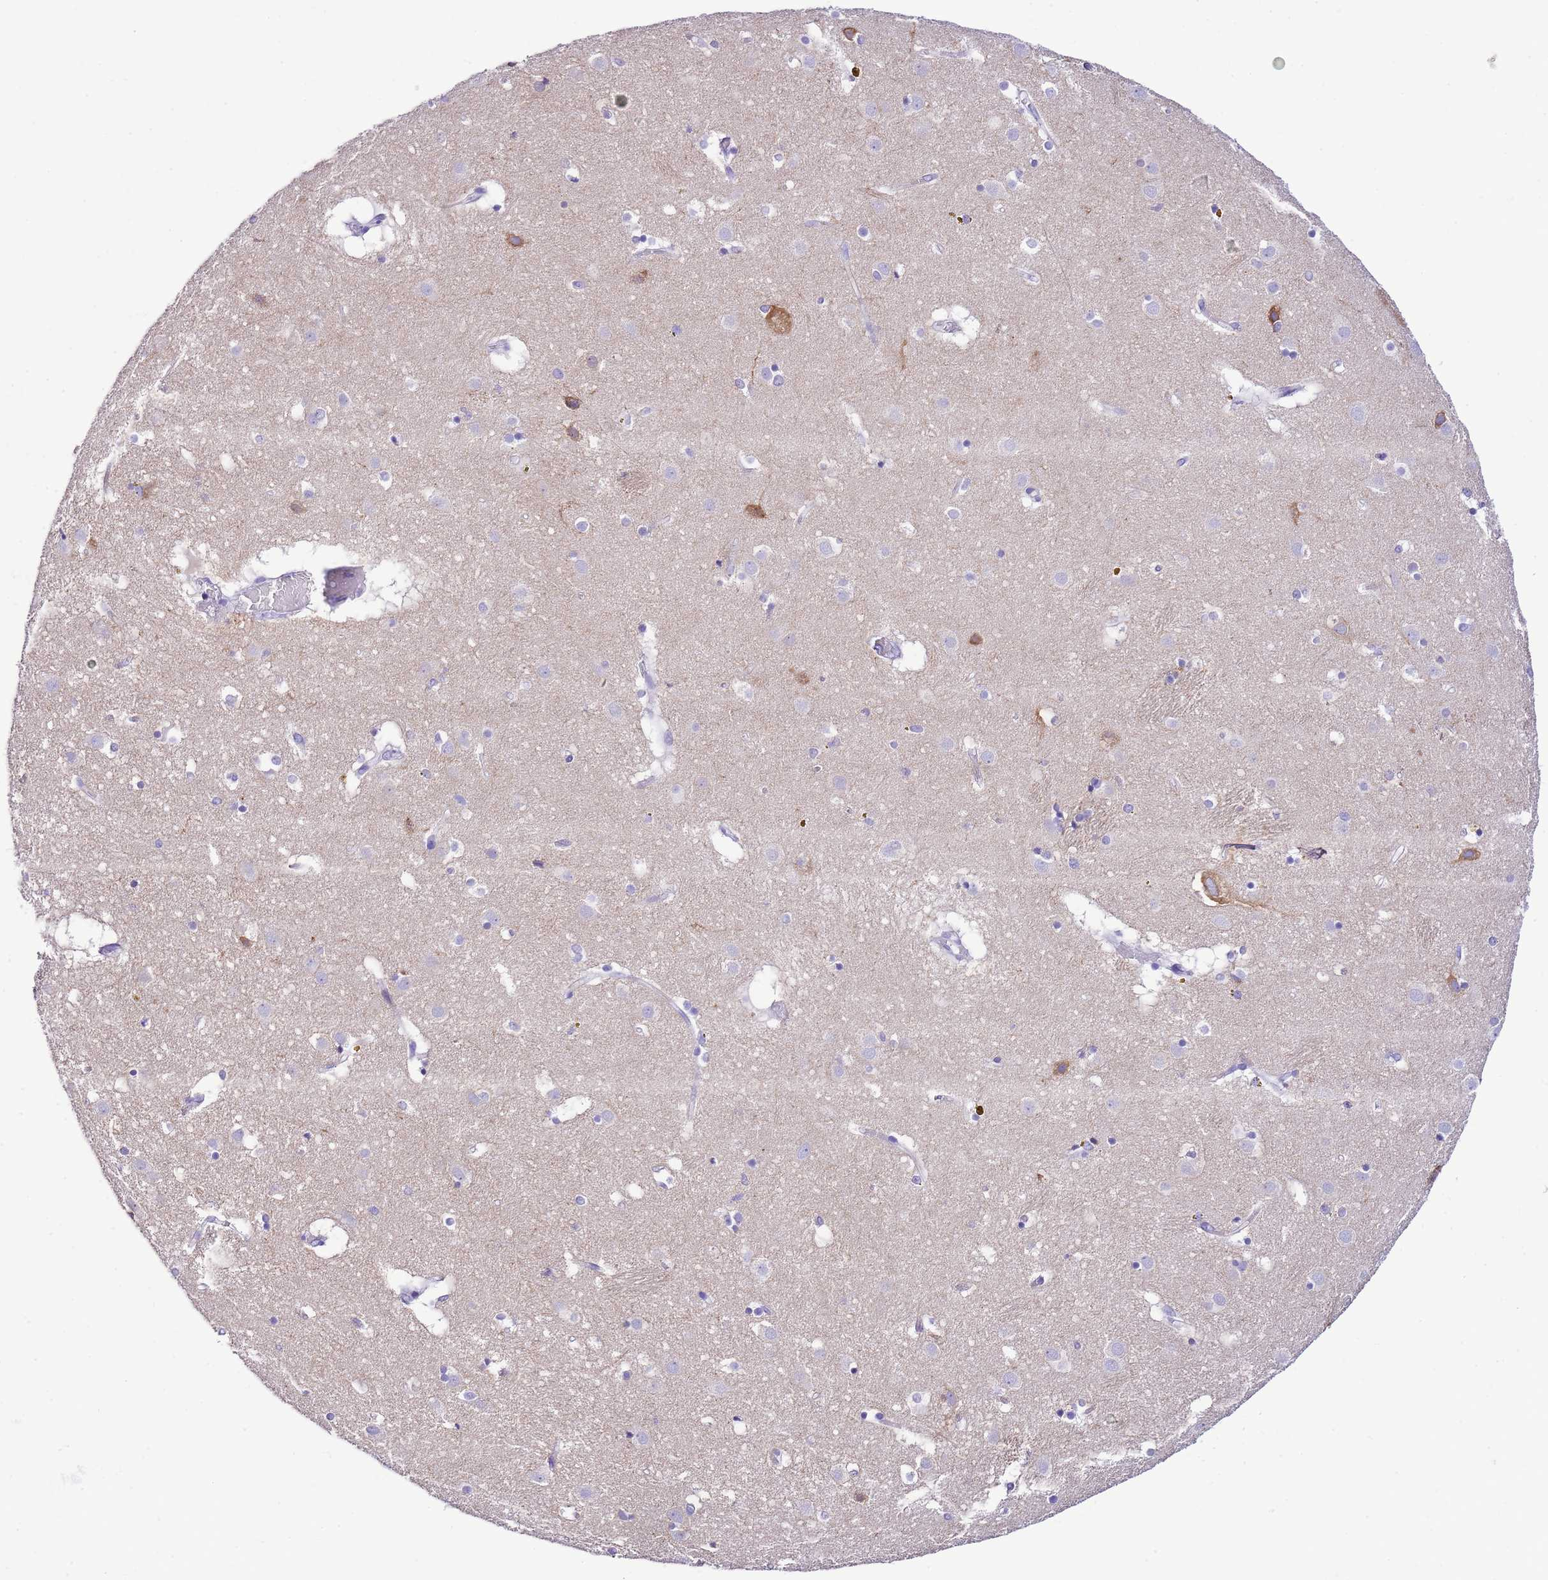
{"staining": {"intensity": "negative", "quantity": "none", "location": "none"}, "tissue": "caudate", "cell_type": "Glial cells", "image_type": "normal", "snomed": [{"axis": "morphology", "description": "Normal tissue, NOS"}, {"axis": "topography", "description": "Lateral ventricle wall"}], "caption": "Human caudate stained for a protein using immunohistochemistry demonstrates no positivity in glial cells.", "gene": "KCNC1", "patient": {"sex": "male", "age": 70}}